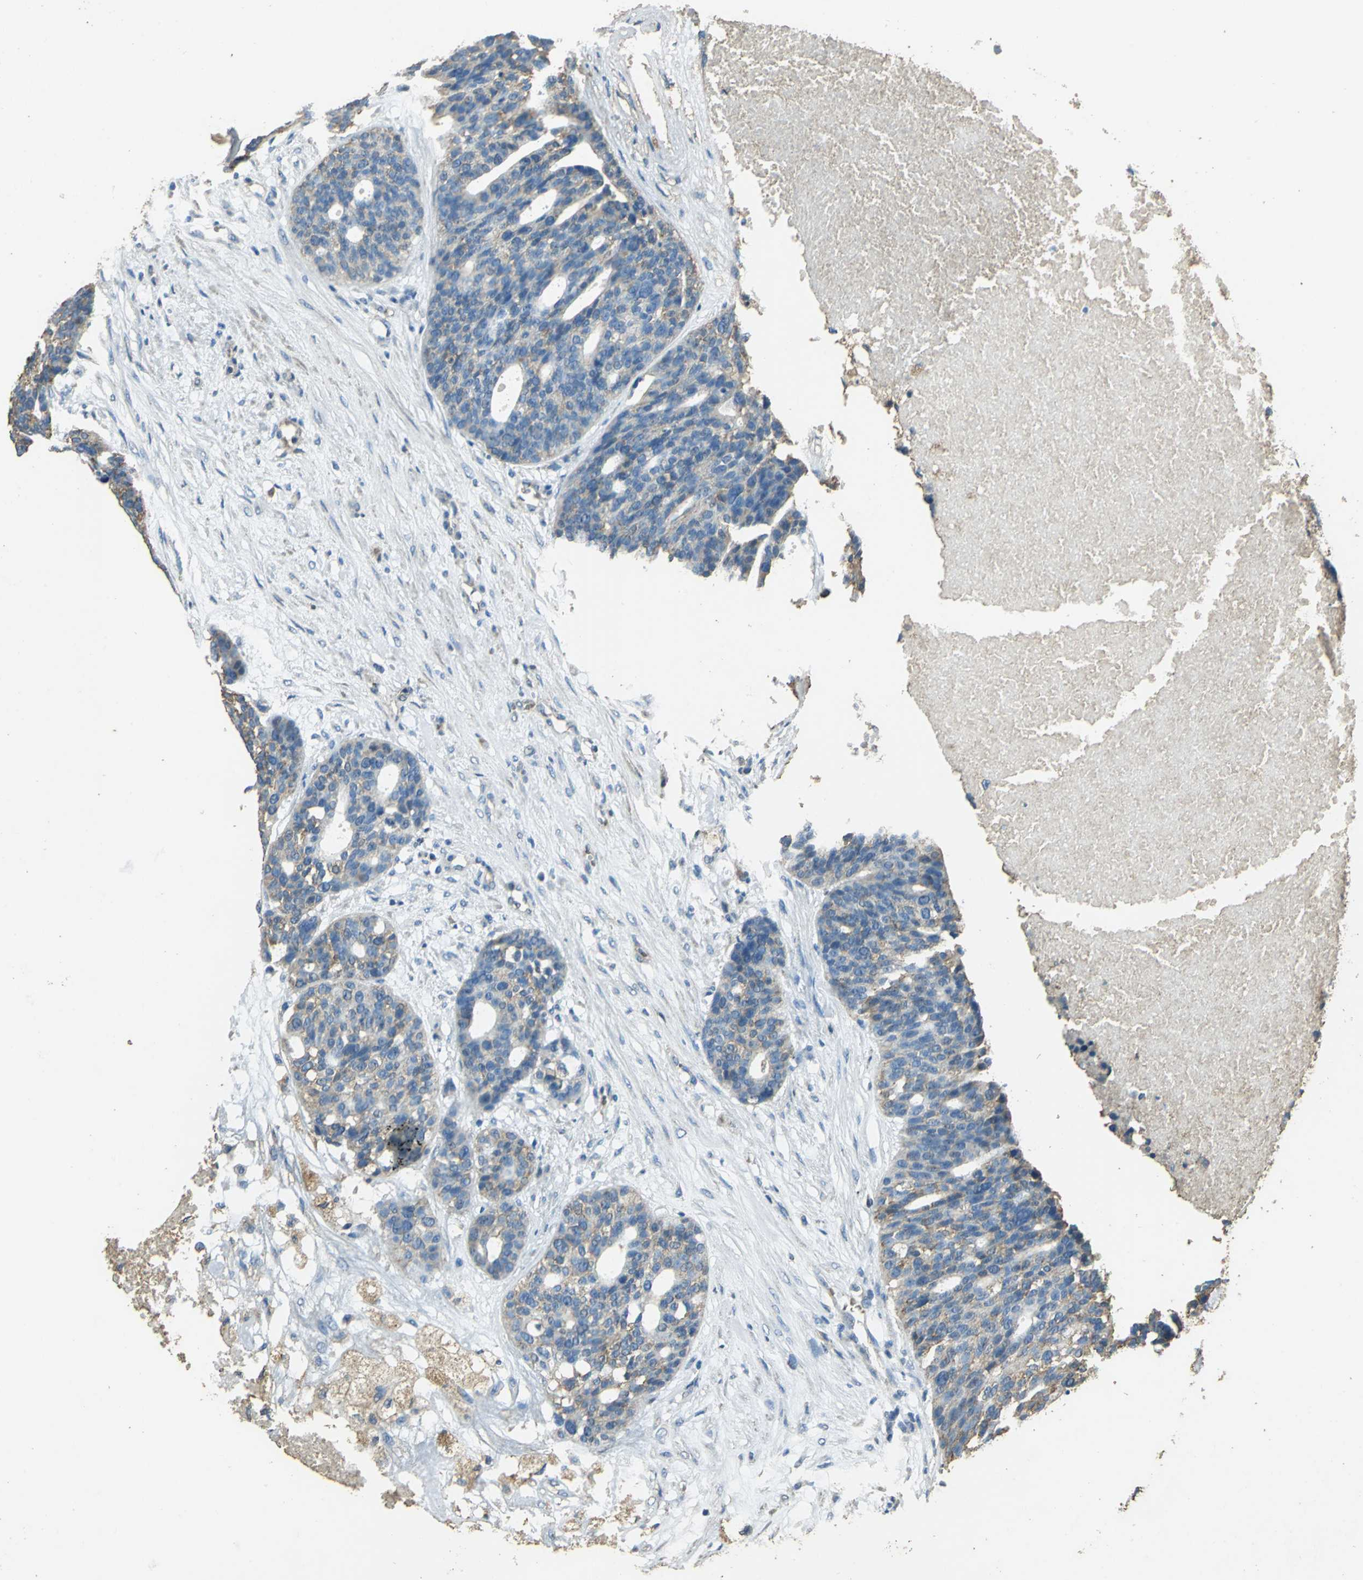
{"staining": {"intensity": "weak", "quantity": ">75%", "location": "cytoplasmic/membranous"}, "tissue": "ovarian cancer", "cell_type": "Tumor cells", "image_type": "cancer", "snomed": [{"axis": "morphology", "description": "Cystadenocarcinoma, serous, NOS"}, {"axis": "topography", "description": "Ovary"}], "caption": "A brown stain shows weak cytoplasmic/membranous staining of a protein in human ovarian cancer (serous cystadenocarcinoma) tumor cells.", "gene": "TRAPPC2", "patient": {"sex": "female", "age": 59}}